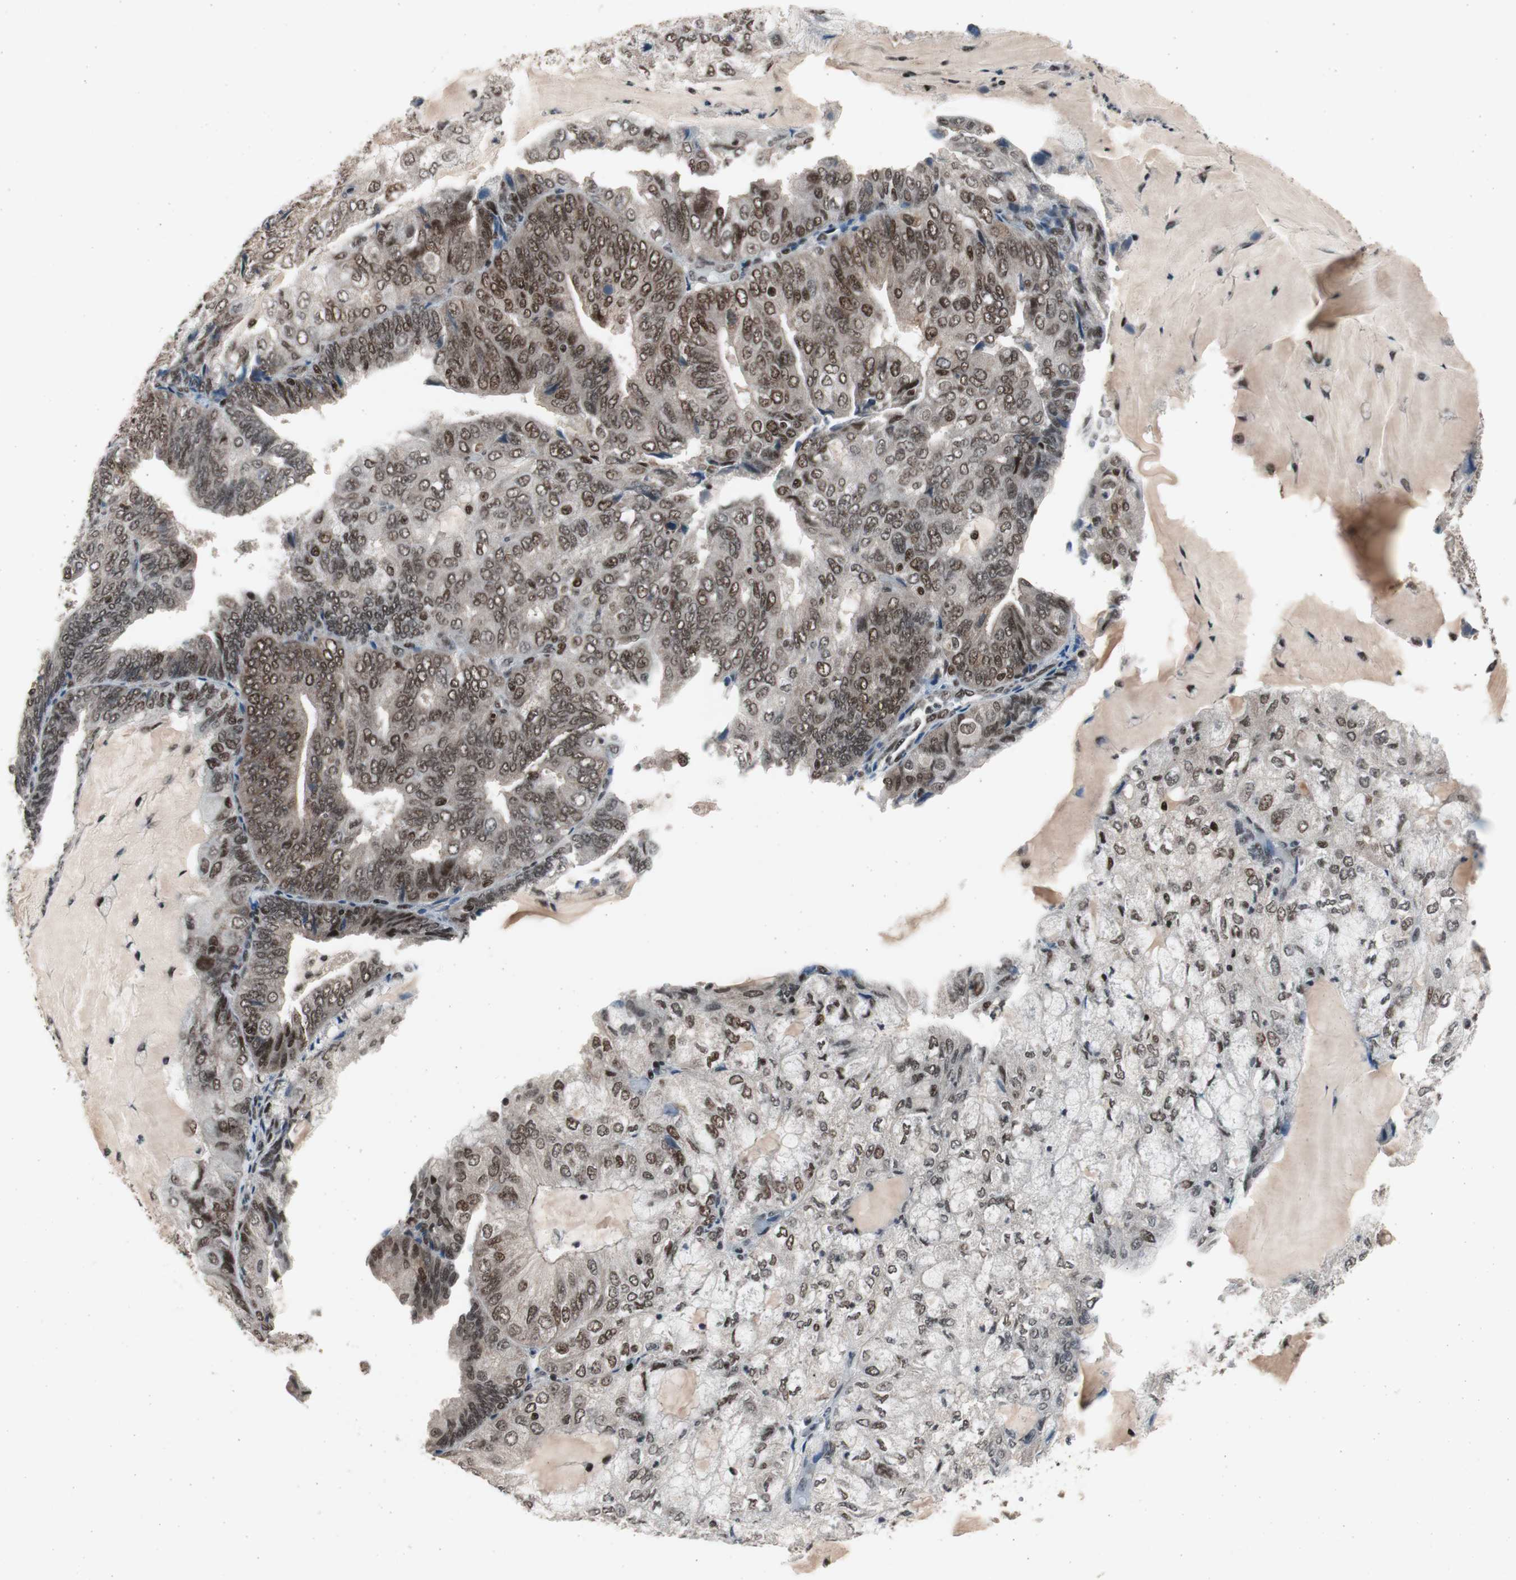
{"staining": {"intensity": "strong", "quantity": ">75%", "location": "nuclear"}, "tissue": "endometrial cancer", "cell_type": "Tumor cells", "image_type": "cancer", "snomed": [{"axis": "morphology", "description": "Adenocarcinoma, NOS"}, {"axis": "topography", "description": "Endometrium"}], "caption": "Human adenocarcinoma (endometrial) stained with a brown dye exhibits strong nuclear positive expression in about >75% of tumor cells.", "gene": "RPA1", "patient": {"sex": "female", "age": 81}}